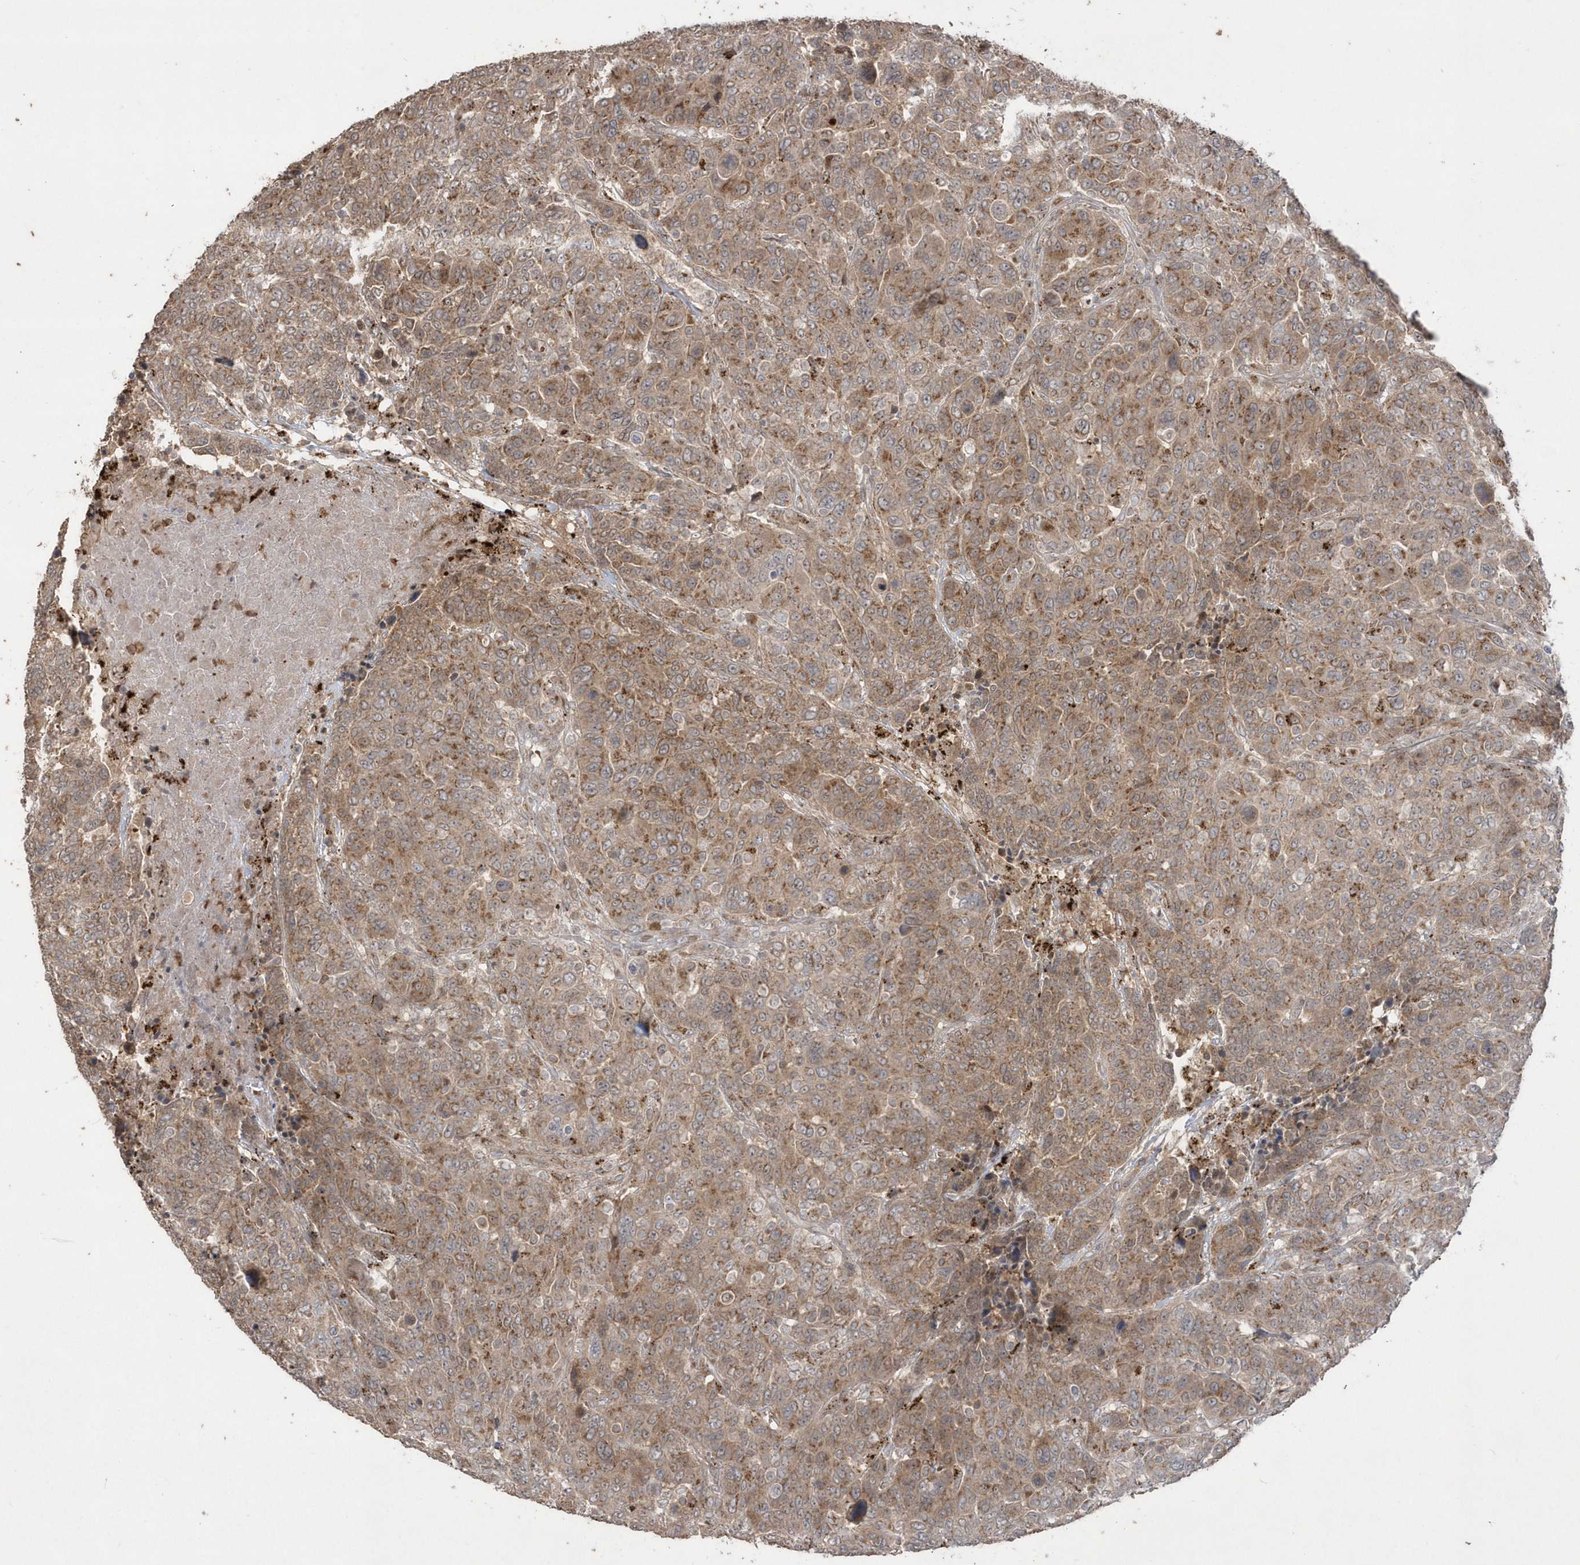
{"staining": {"intensity": "moderate", "quantity": ">75%", "location": "cytoplasmic/membranous"}, "tissue": "breast cancer", "cell_type": "Tumor cells", "image_type": "cancer", "snomed": [{"axis": "morphology", "description": "Duct carcinoma"}, {"axis": "topography", "description": "Breast"}], "caption": "Brown immunohistochemical staining in breast cancer demonstrates moderate cytoplasmic/membranous positivity in approximately >75% of tumor cells.", "gene": "GEMIN6", "patient": {"sex": "female", "age": 37}}